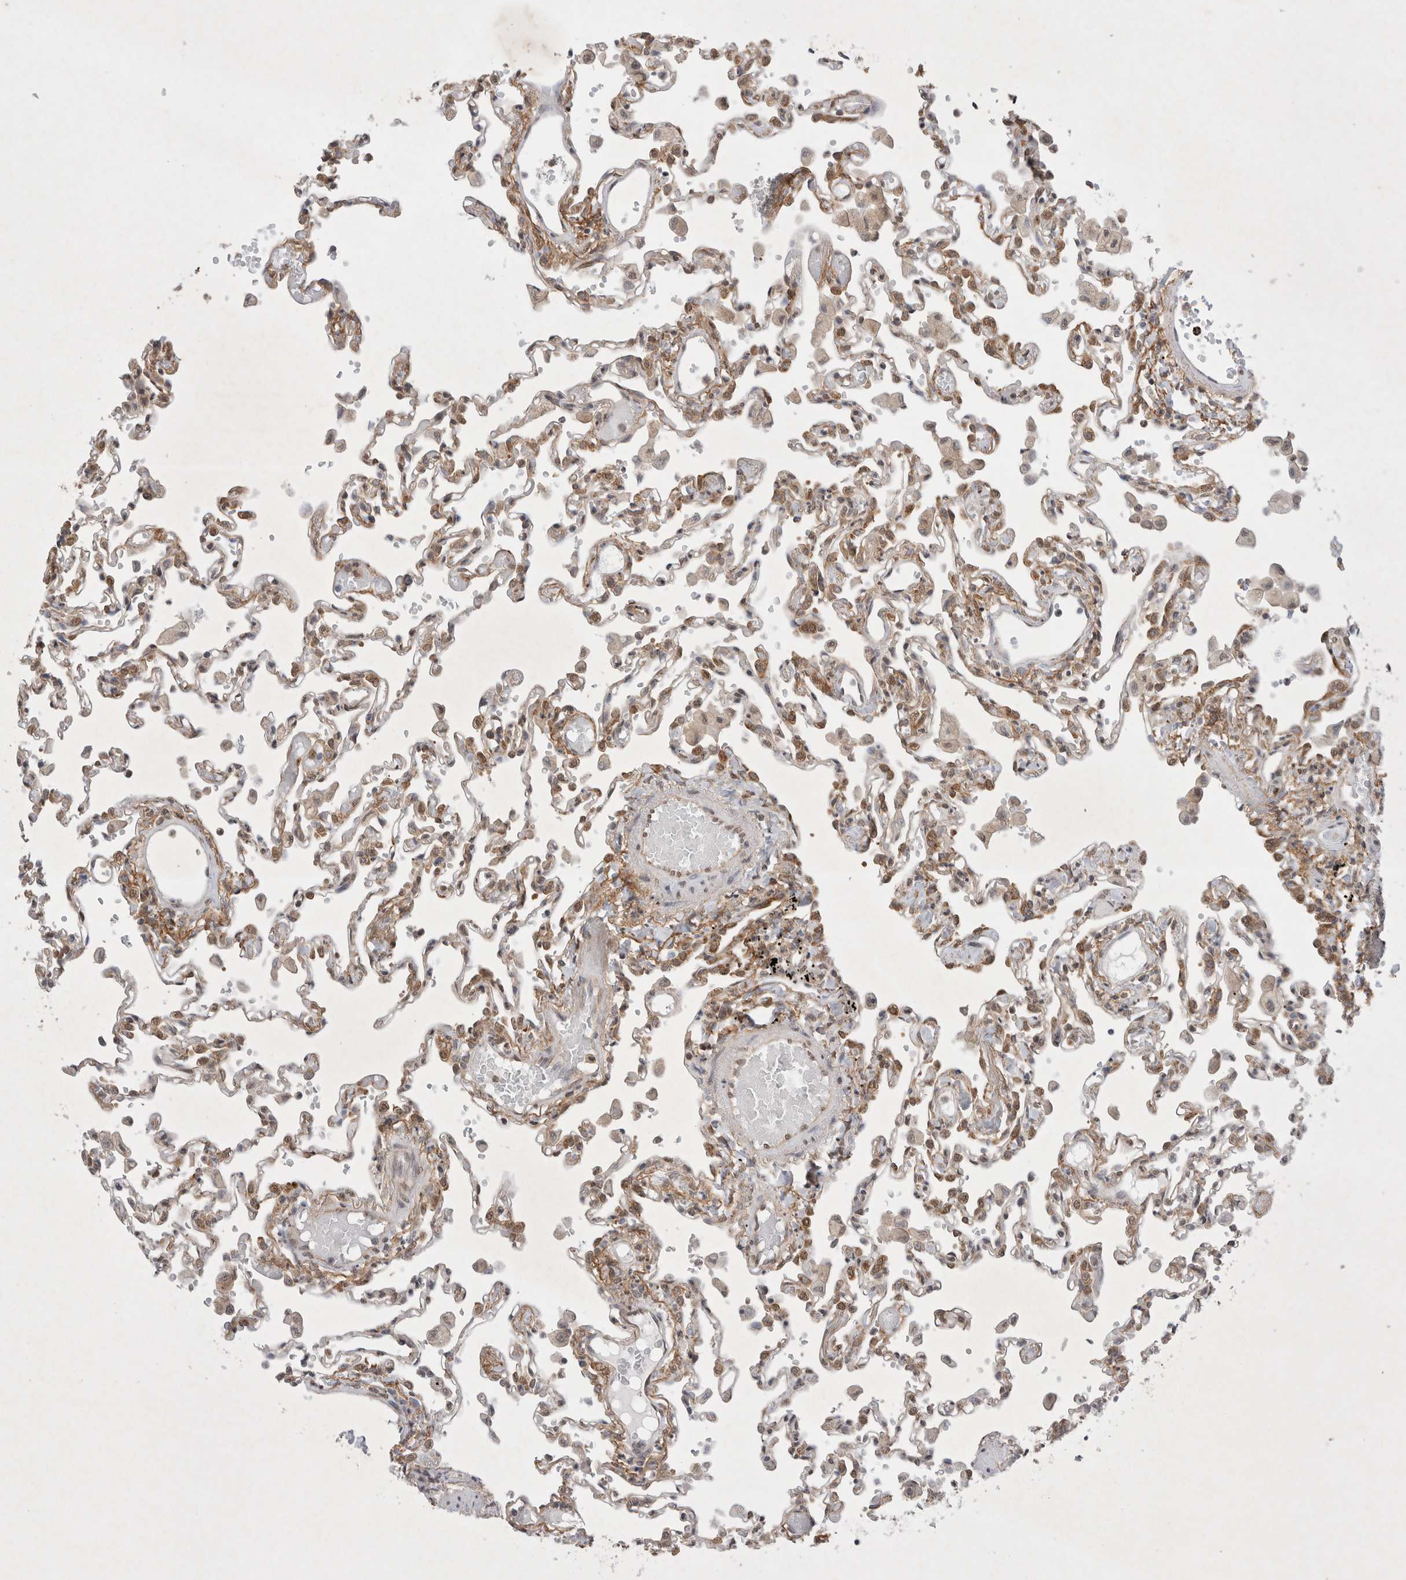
{"staining": {"intensity": "weak", "quantity": "25%-75%", "location": "cytoplasmic/membranous,nuclear"}, "tissue": "lung", "cell_type": "Alveolar cells", "image_type": "normal", "snomed": [{"axis": "morphology", "description": "Normal tissue, NOS"}, {"axis": "topography", "description": "Bronchus"}, {"axis": "topography", "description": "Lung"}], "caption": "Benign lung demonstrates weak cytoplasmic/membranous,nuclear staining in approximately 25%-75% of alveolar cells, visualized by immunohistochemistry. (IHC, brightfield microscopy, high magnification).", "gene": "WIPF2", "patient": {"sex": "female", "age": 49}}